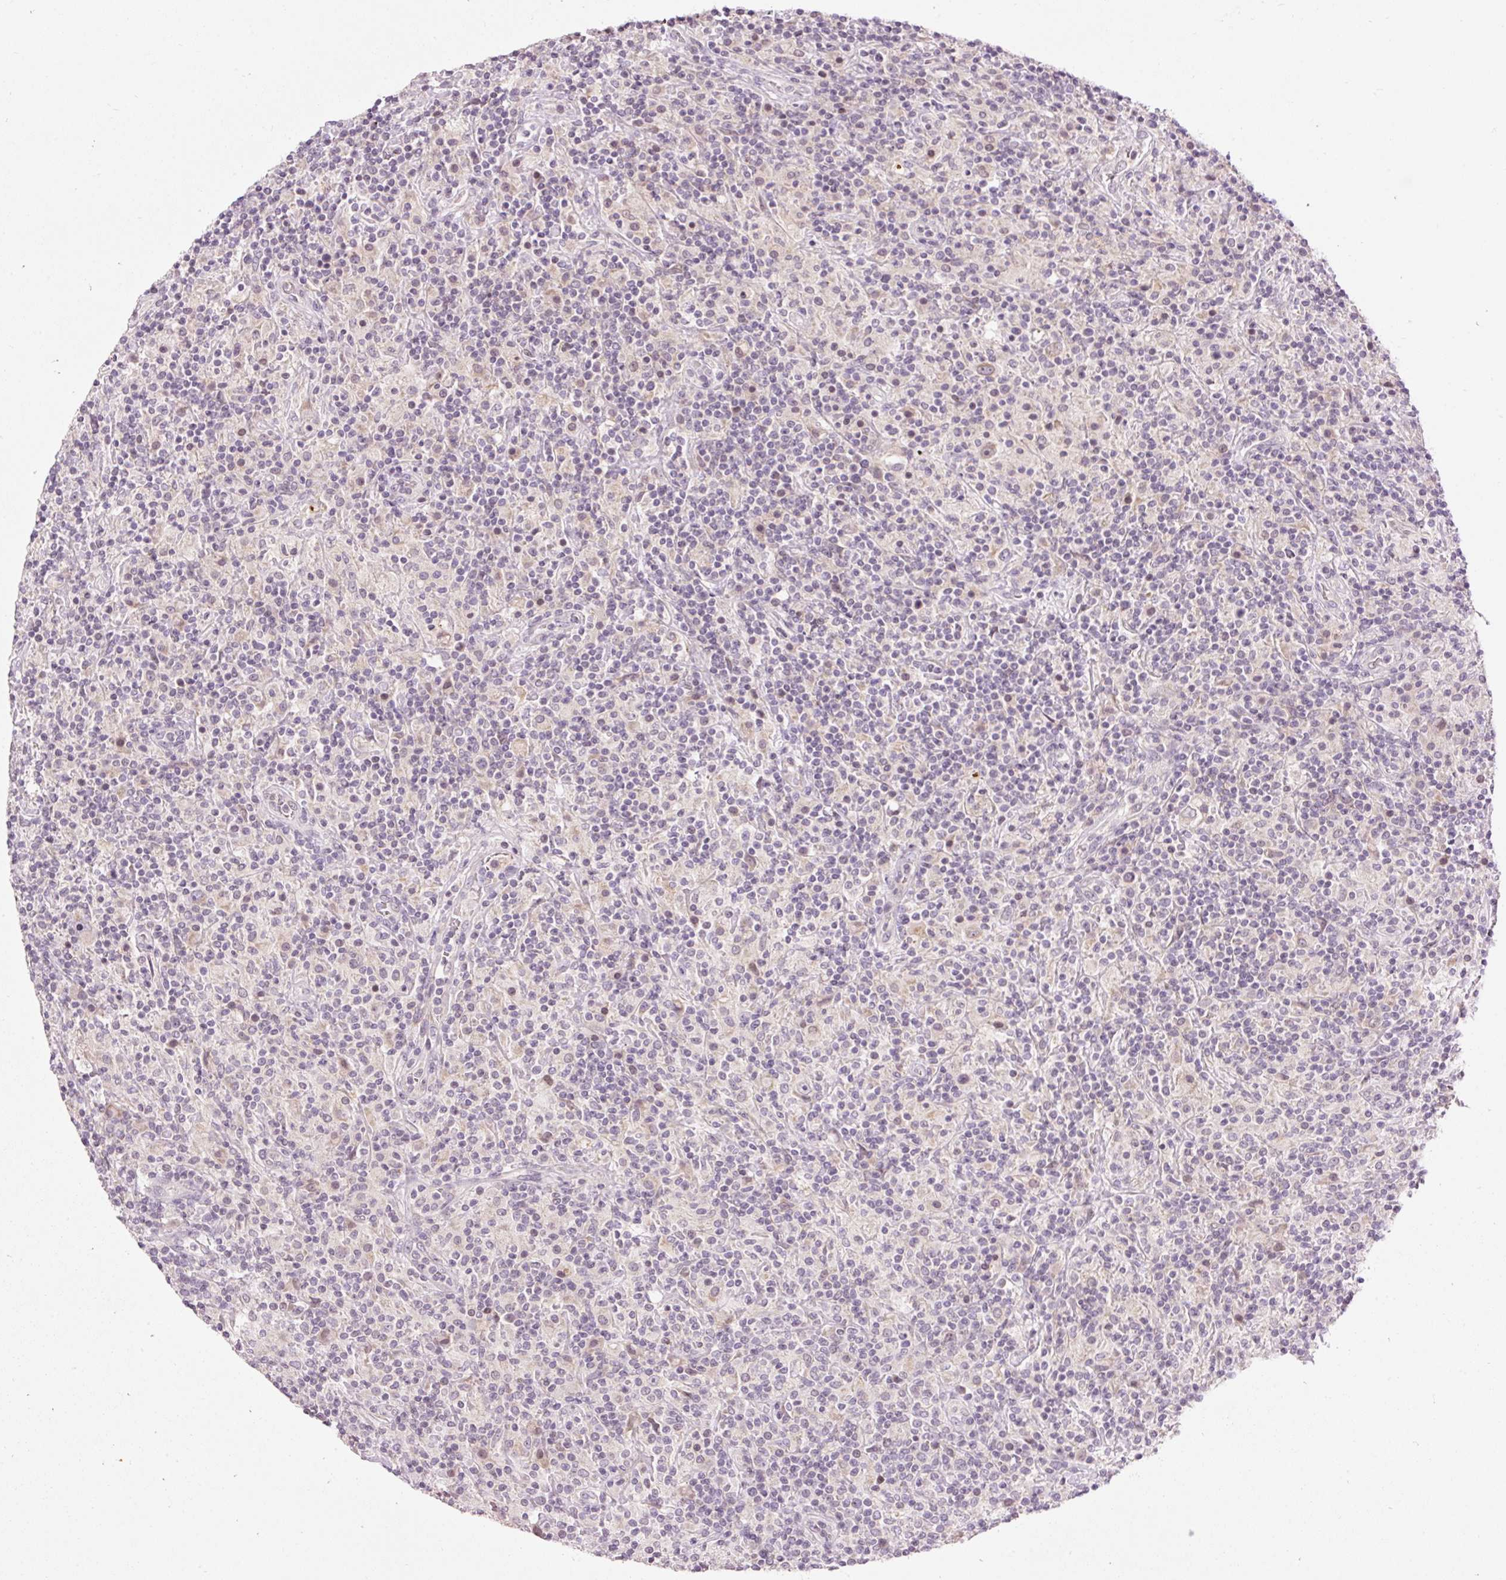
{"staining": {"intensity": "negative", "quantity": "none", "location": "none"}, "tissue": "lymphoma", "cell_type": "Tumor cells", "image_type": "cancer", "snomed": [{"axis": "morphology", "description": "Hodgkin's disease, NOS"}, {"axis": "topography", "description": "Lymph node"}], "caption": "High magnification brightfield microscopy of Hodgkin's disease stained with DAB (brown) and counterstained with hematoxylin (blue): tumor cells show no significant expression.", "gene": "ABHD11", "patient": {"sex": "male", "age": 70}}